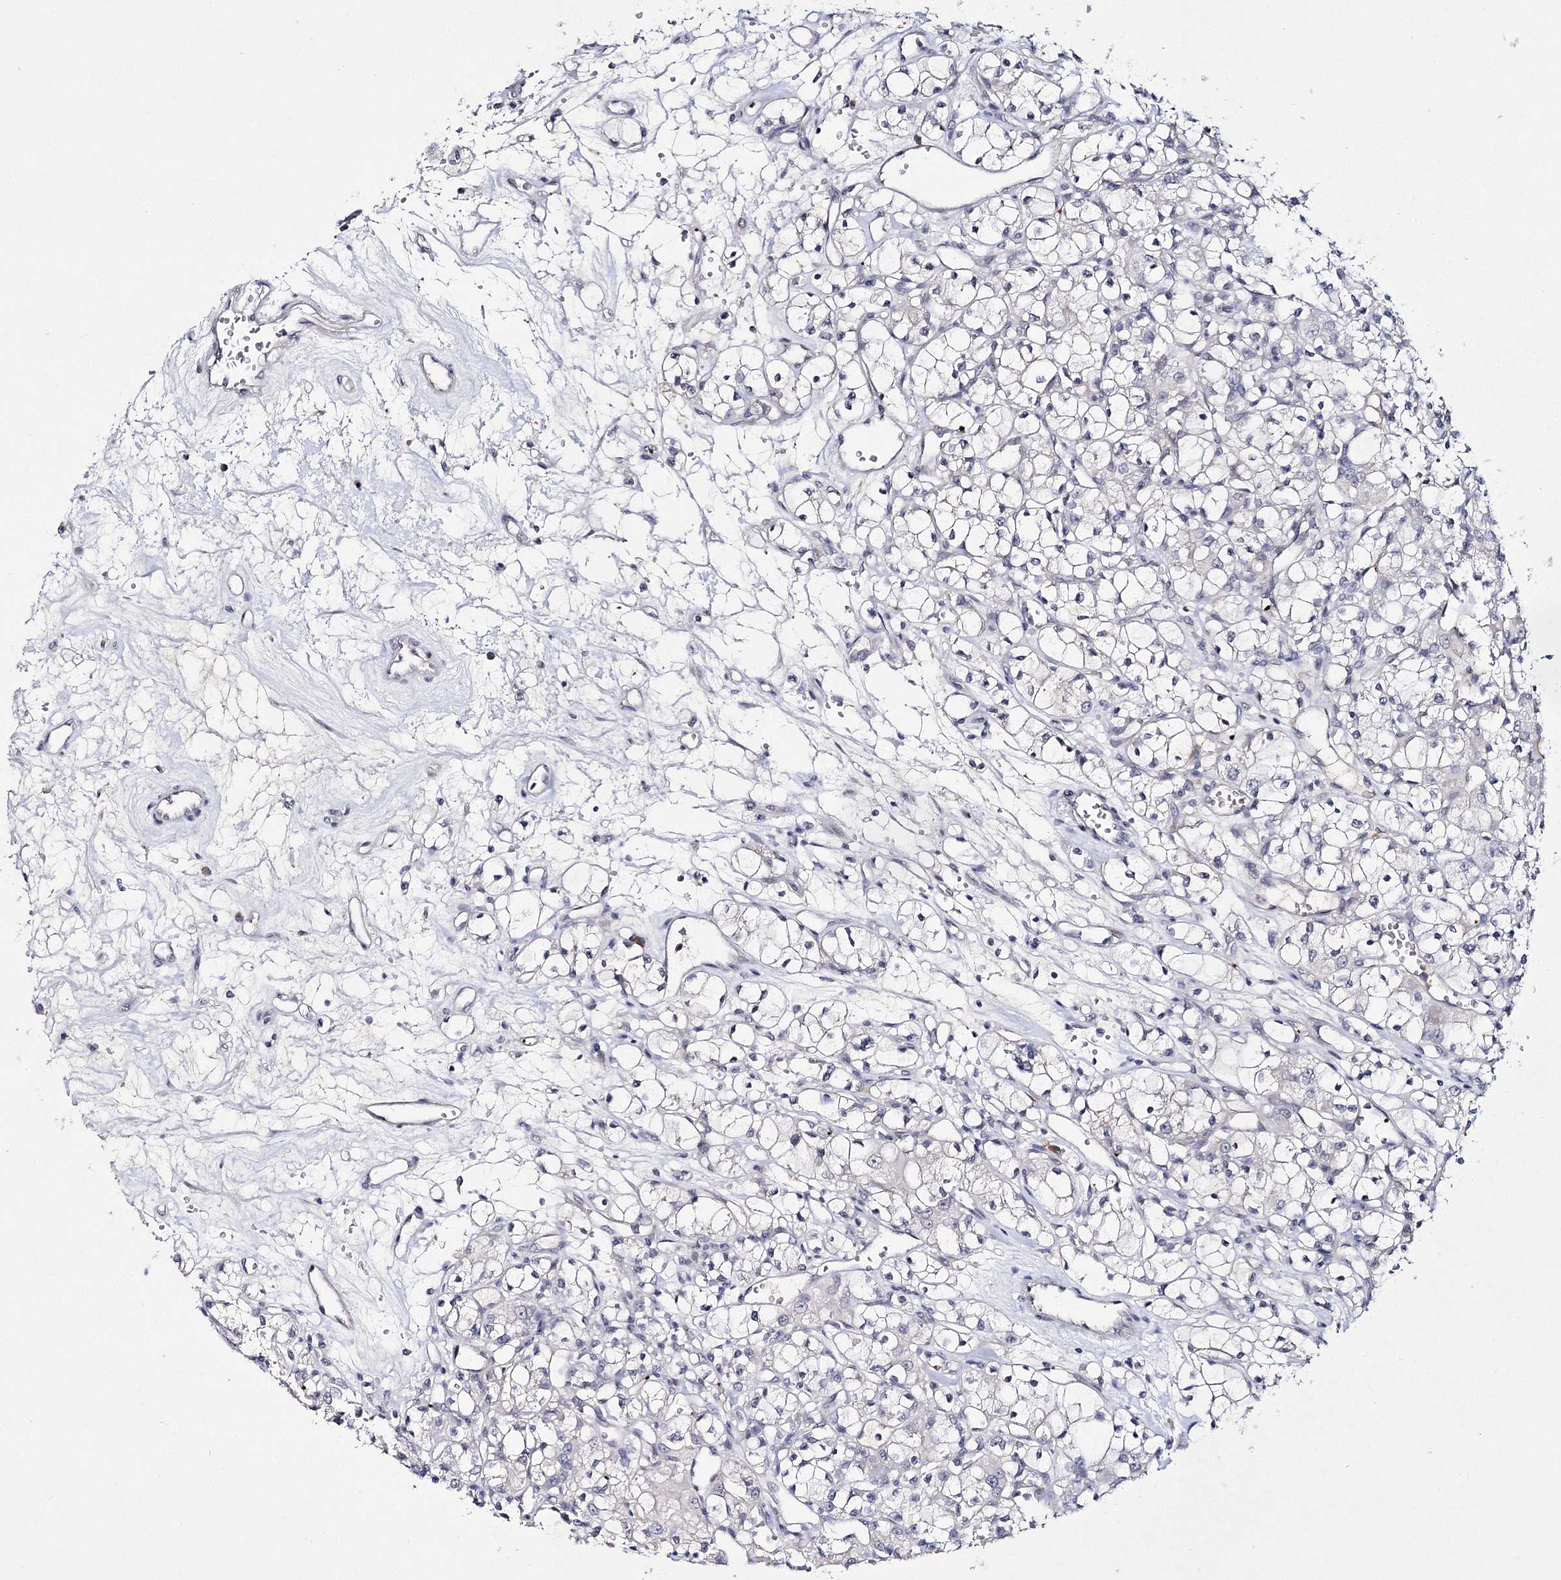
{"staining": {"intensity": "negative", "quantity": "none", "location": "none"}, "tissue": "renal cancer", "cell_type": "Tumor cells", "image_type": "cancer", "snomed": [{"axis": "morphology", "description": "Adenocarcinoma, NOS"}, {"axis": "topography", "description": "Kidney"}], "caption": "Micrograph shows no significant protein positivity in tumor cells of renal cancer (adenocarcinoma). (DAB IHC with hematoxylin counter stain).", "gene": "MYOZ2", "patient": {"sex": "female", "age": 59}}